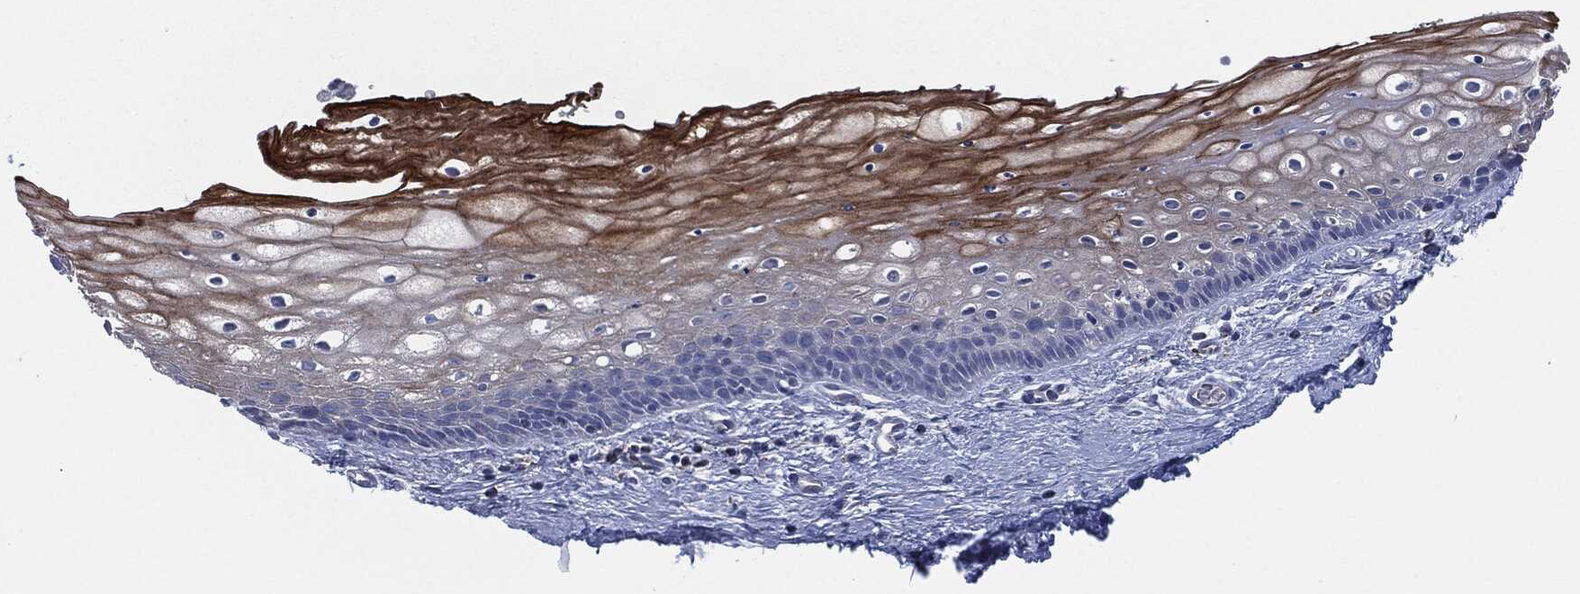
{"staining": {"intensity": "strong", "quantity": "<25%", "location": "cytoplasmic/membranous"}, "tissue": "vagina", "cell_type": "Squamous epithelial cells", "image_type": "normal", "snomed": [{"axis": "morphology", "description": "Normal tissue, NOS"}, {"axis": "topography", "description": "Vagina"}], "caption": "Immunohistochemistry staining of unremarkable vagina, which displays medium levels of strong cytoplasmic/membranous positivity in about <25% of squamous epithelial cells indicating strong cytoplasmic/membranous protein staining. The staining was performed using DAB (3,3'-diaminobenzidine) (brown) for protein detection and nuclei were counterstained in hematoxylin (blue).", "gene": "SHROOM2", "patient": {"sex": "female", "age": 32}}